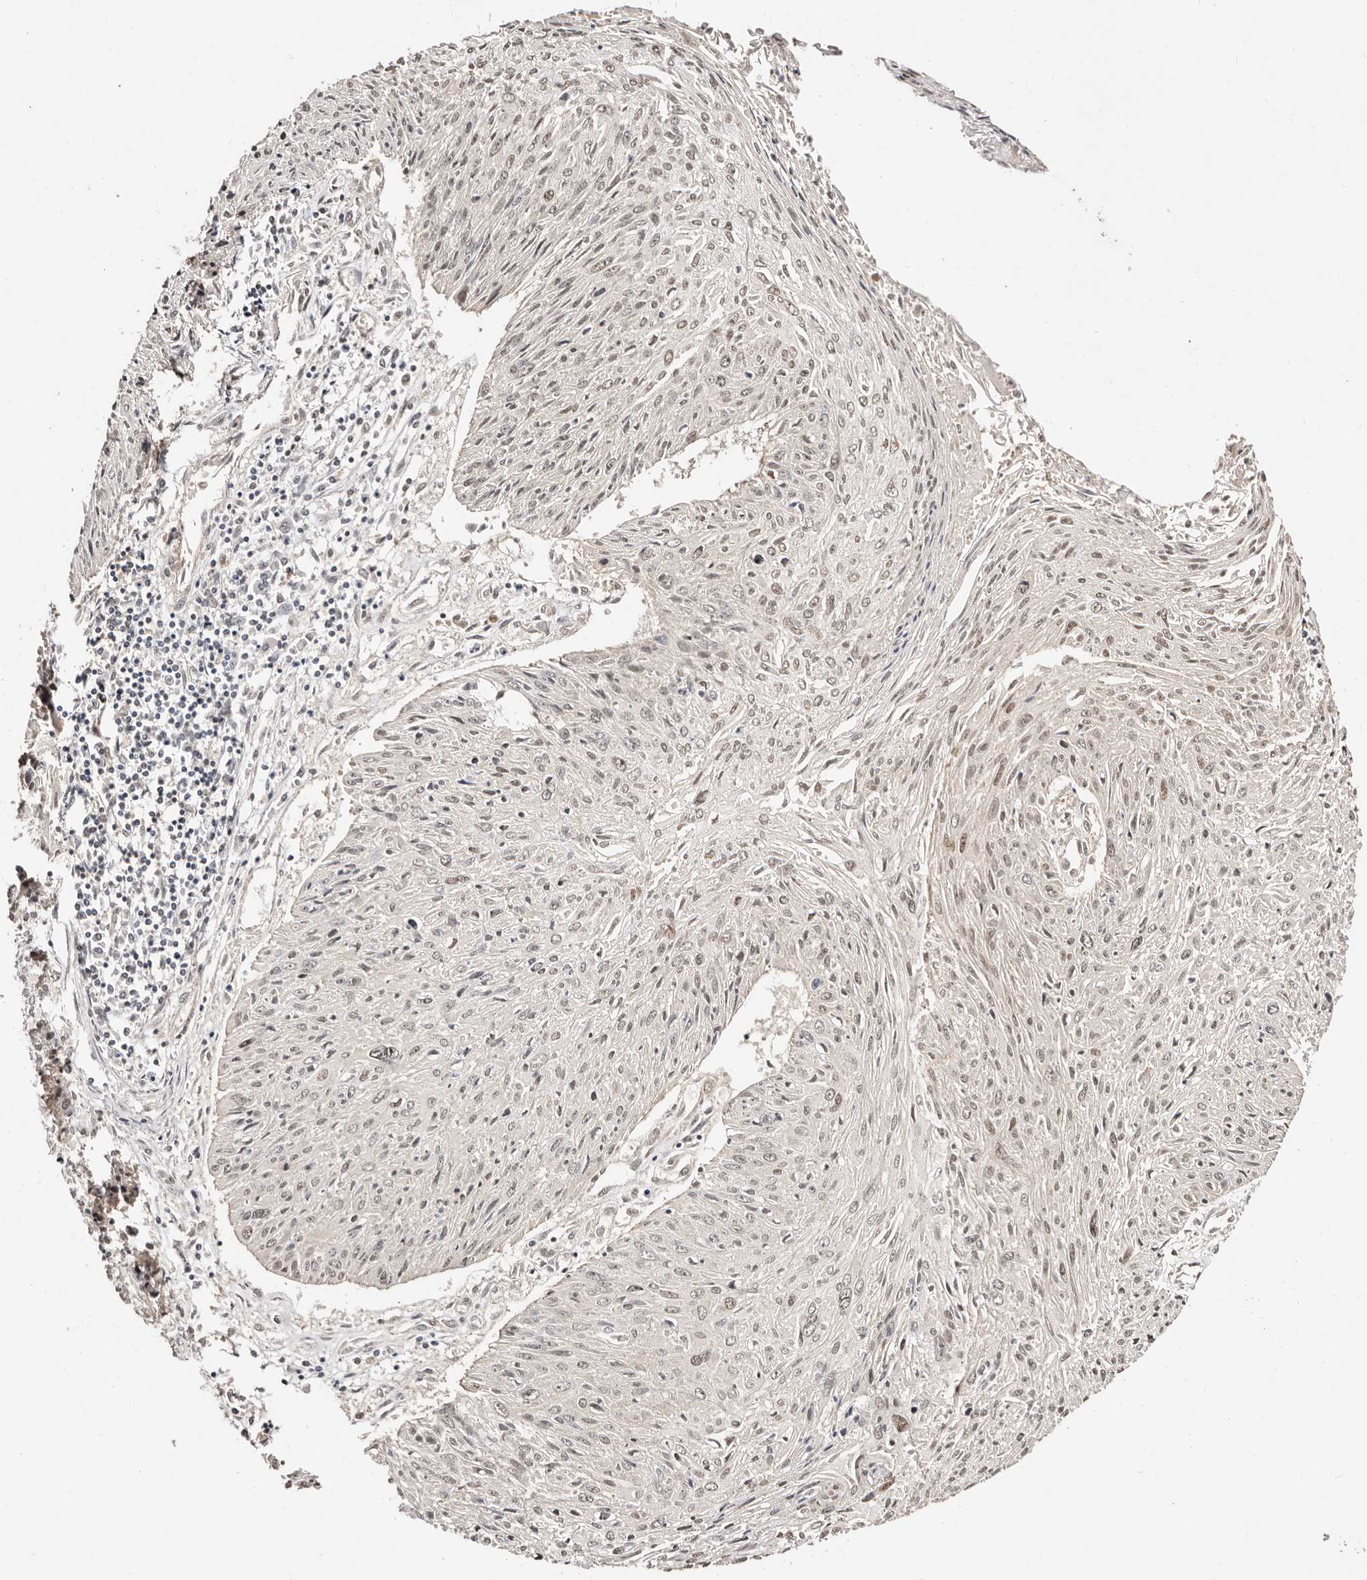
{"staining": {"intensity": "weak", "quantity": "25%-75%", "location": "nuclear"}, "tissue": "cervical cancer", "cell_type": "Tumor cells", "image_type": "cancer", "snomed": [{"axis": "morphology", "description": "Squamous cell carcinoma, NOS"}, {"axis": "topography", "description": "Cervix"}], "caption": "Cervical squamous cell carcinoma was stained to show a protein in brown. There is low levels of weak nuclear expression in approximately 25%-75% of tumor cells.", "gene": "CTNNBL1", "patient": {"sex": "female", "age": 51}}